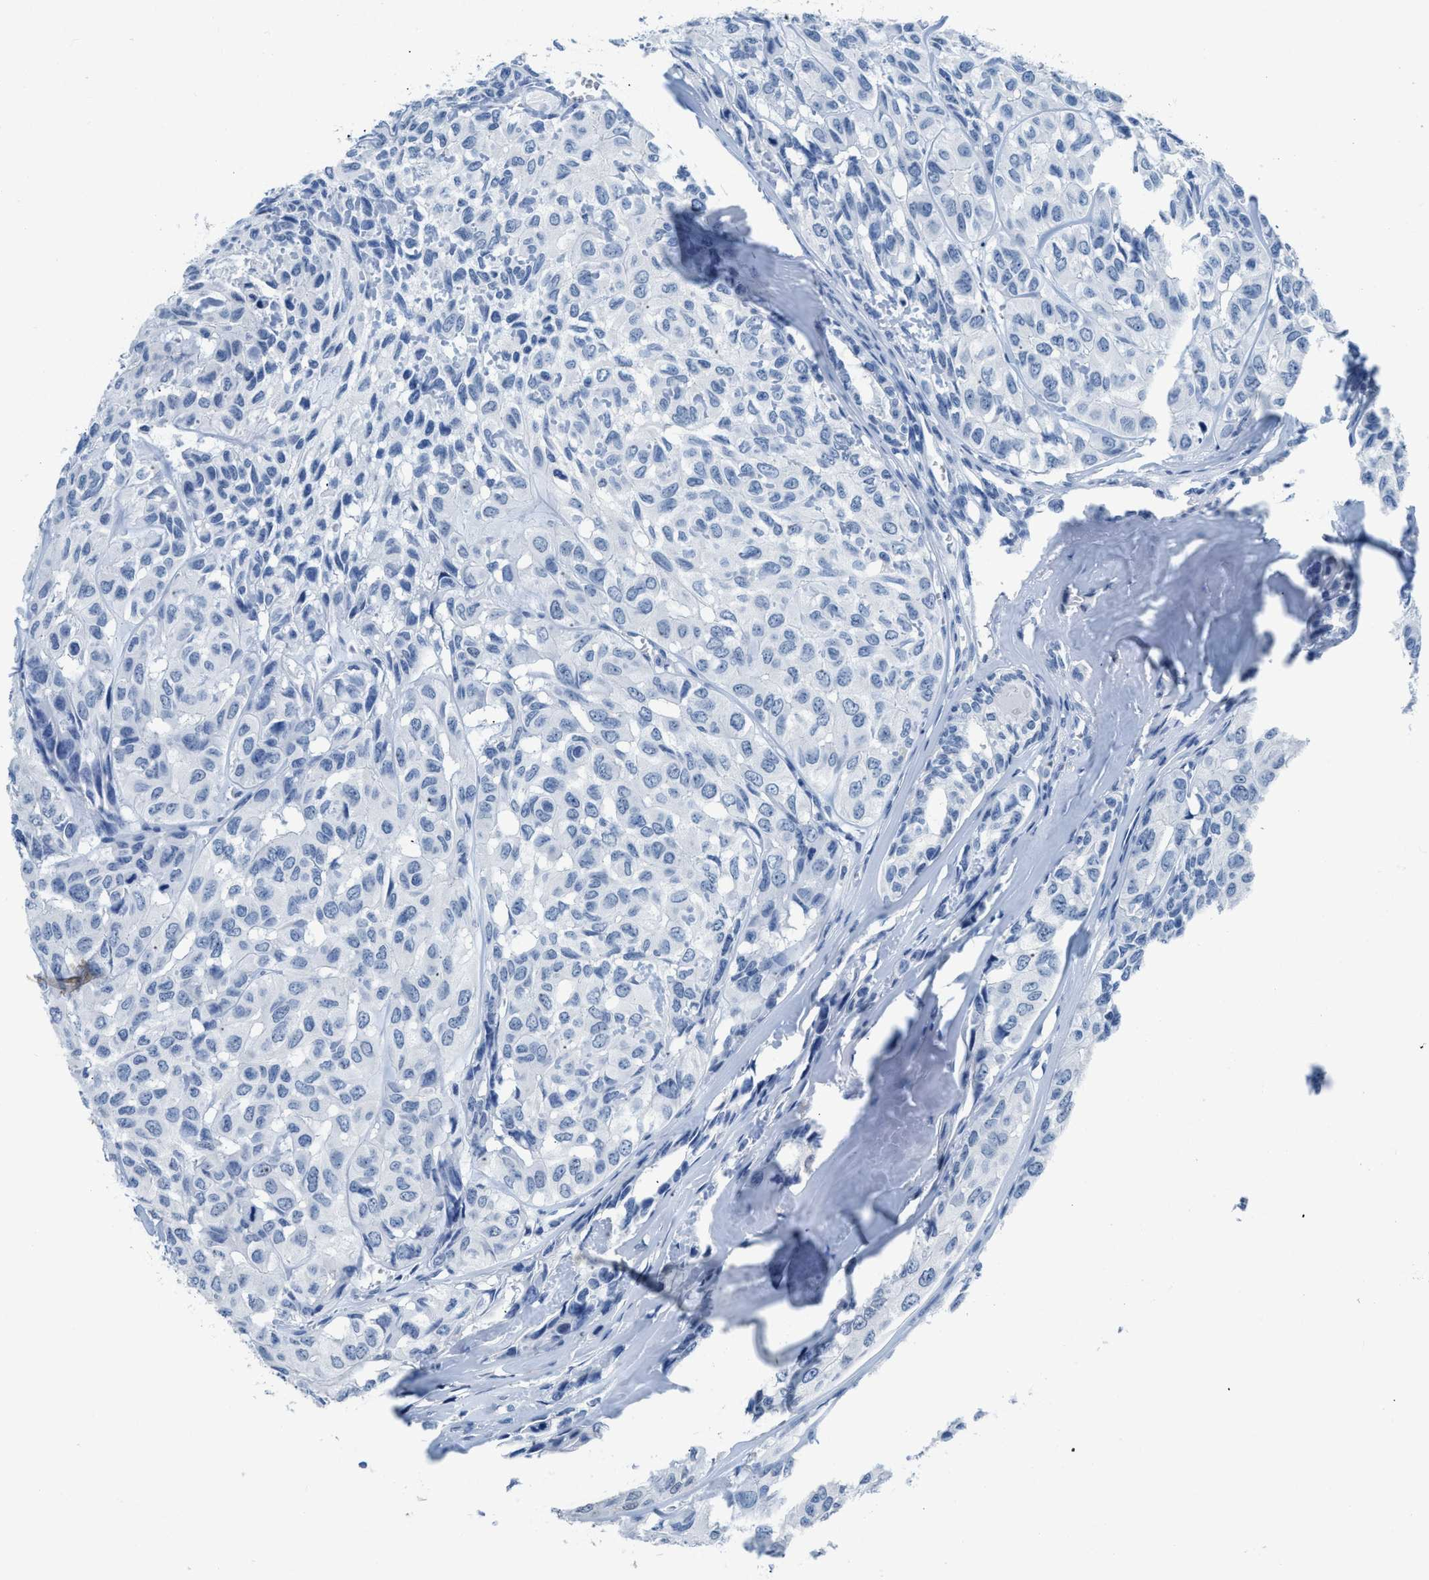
{"staining": {"intensity": "negative", "quantity": "none", "location": "none"}, "tissue": "head and neck cancer", "cell_type": "Tumor cells", "image_type": "cancer", "snomed": [{"axis": "morphology", "description": "Adenocarcinoma, NOS"}, {"axis": "topography", "description": "Salivary gland, NOS"}, {"axis": "topography", "description": "Head-Neck"}], "caption": "Tumor cells show no significant protein staining in head and neck adenocarcinoma. (DAB (3,3'-diaminobenzidine) IHC, high magnification).", "gene": "NFATC2", "patient": {"sex": "female", "age": 76}}